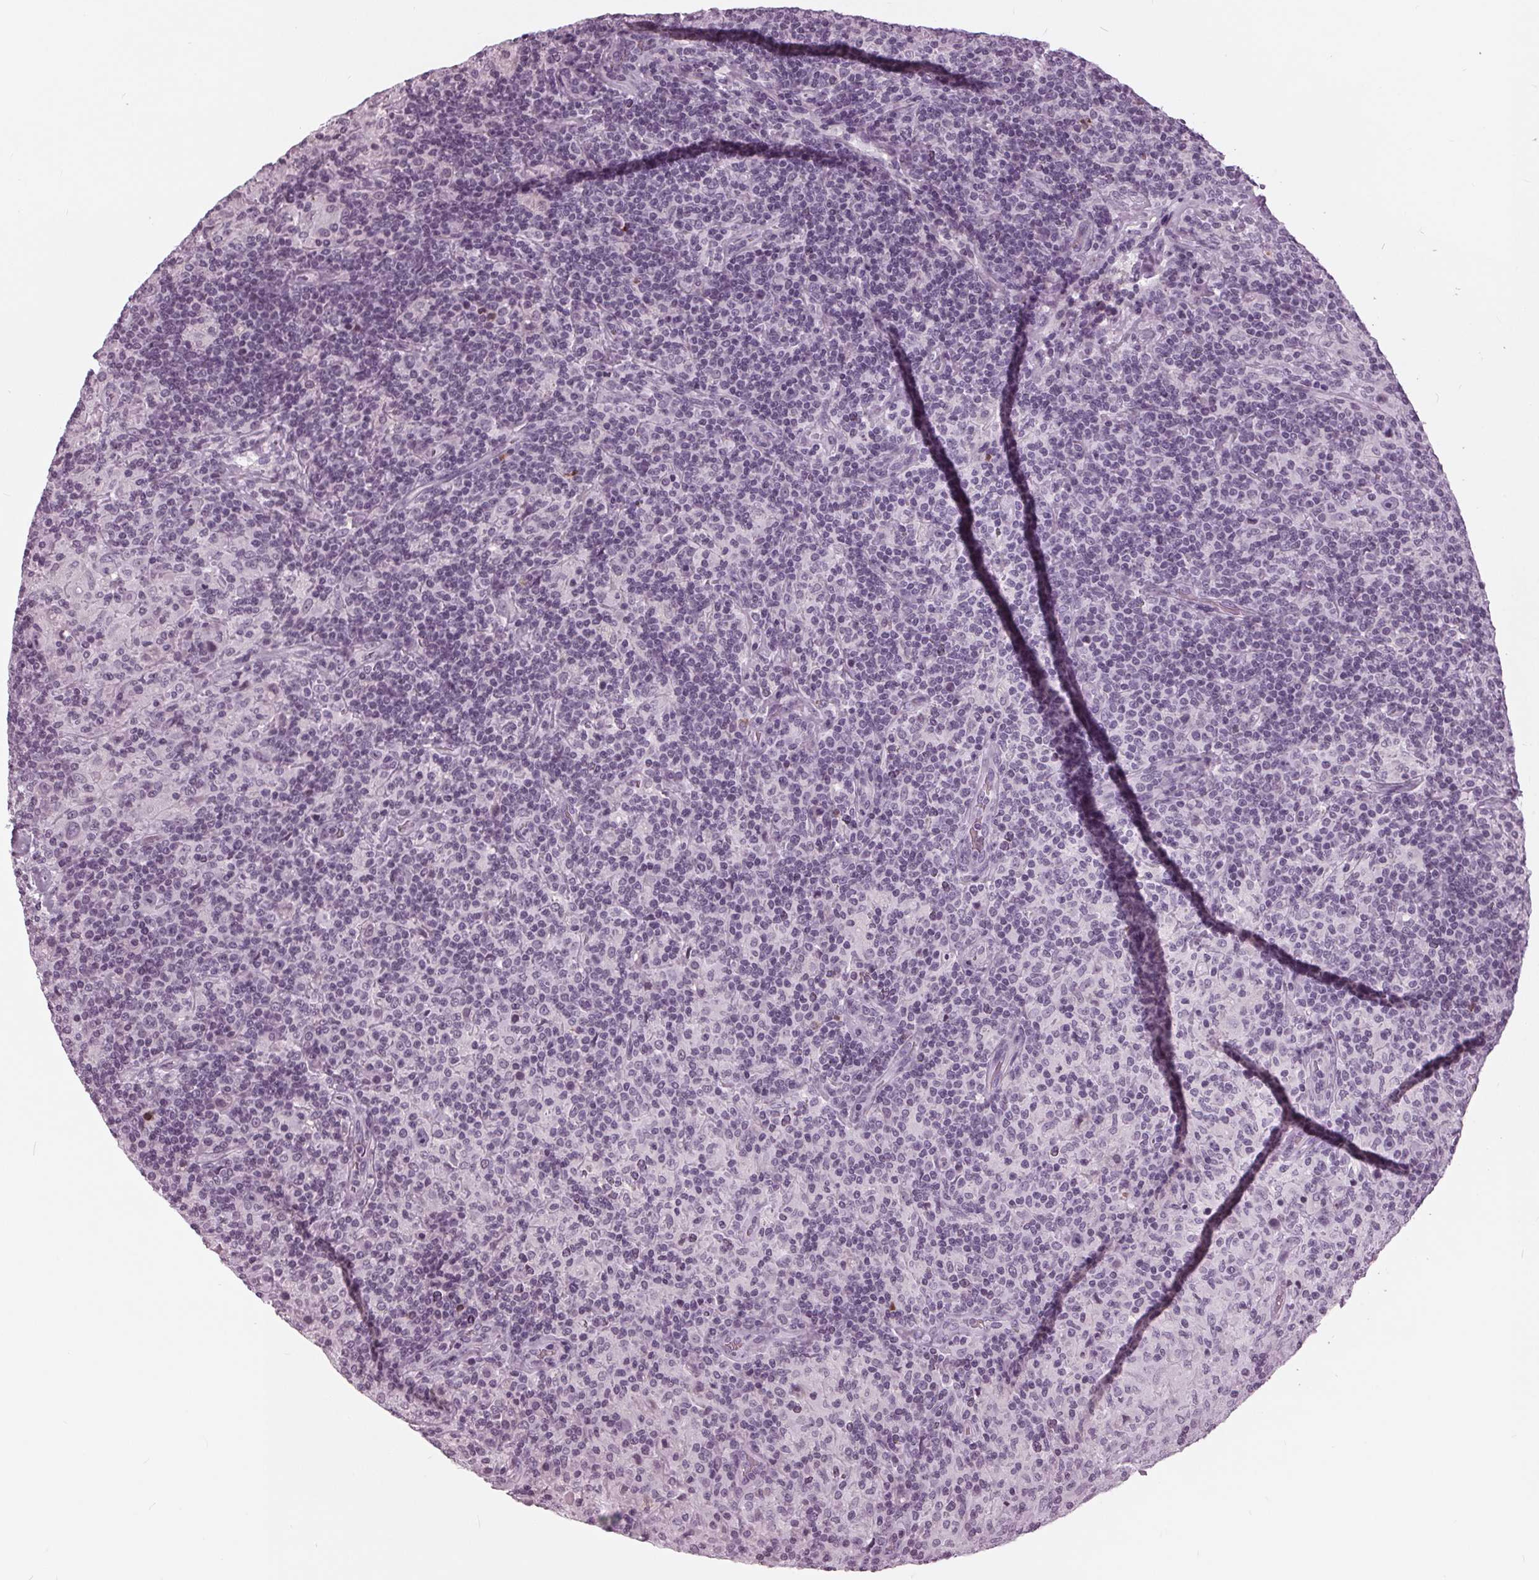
{"staining": {"intensity": "negative", "quantity": "none", "location": "none"}, "tissue": "lymphoma", "cell_type": "Tumor cells", "image_type": "cancer", "snomed": [{"axis": "morphology", "description": "Hodgkin's disease, NOS"}, {"axis": "topography", "description": "Lymph node"}], "caption": "Micrograph shows no protein expression in tumor cells of Hodgkin's disease tissue. (DAB (3,3'-diaminobenzidine) IHC with hematoxylin counter stain).", "gene": "SLC9A4", "patient": {"sex": "male", "age": 70}}